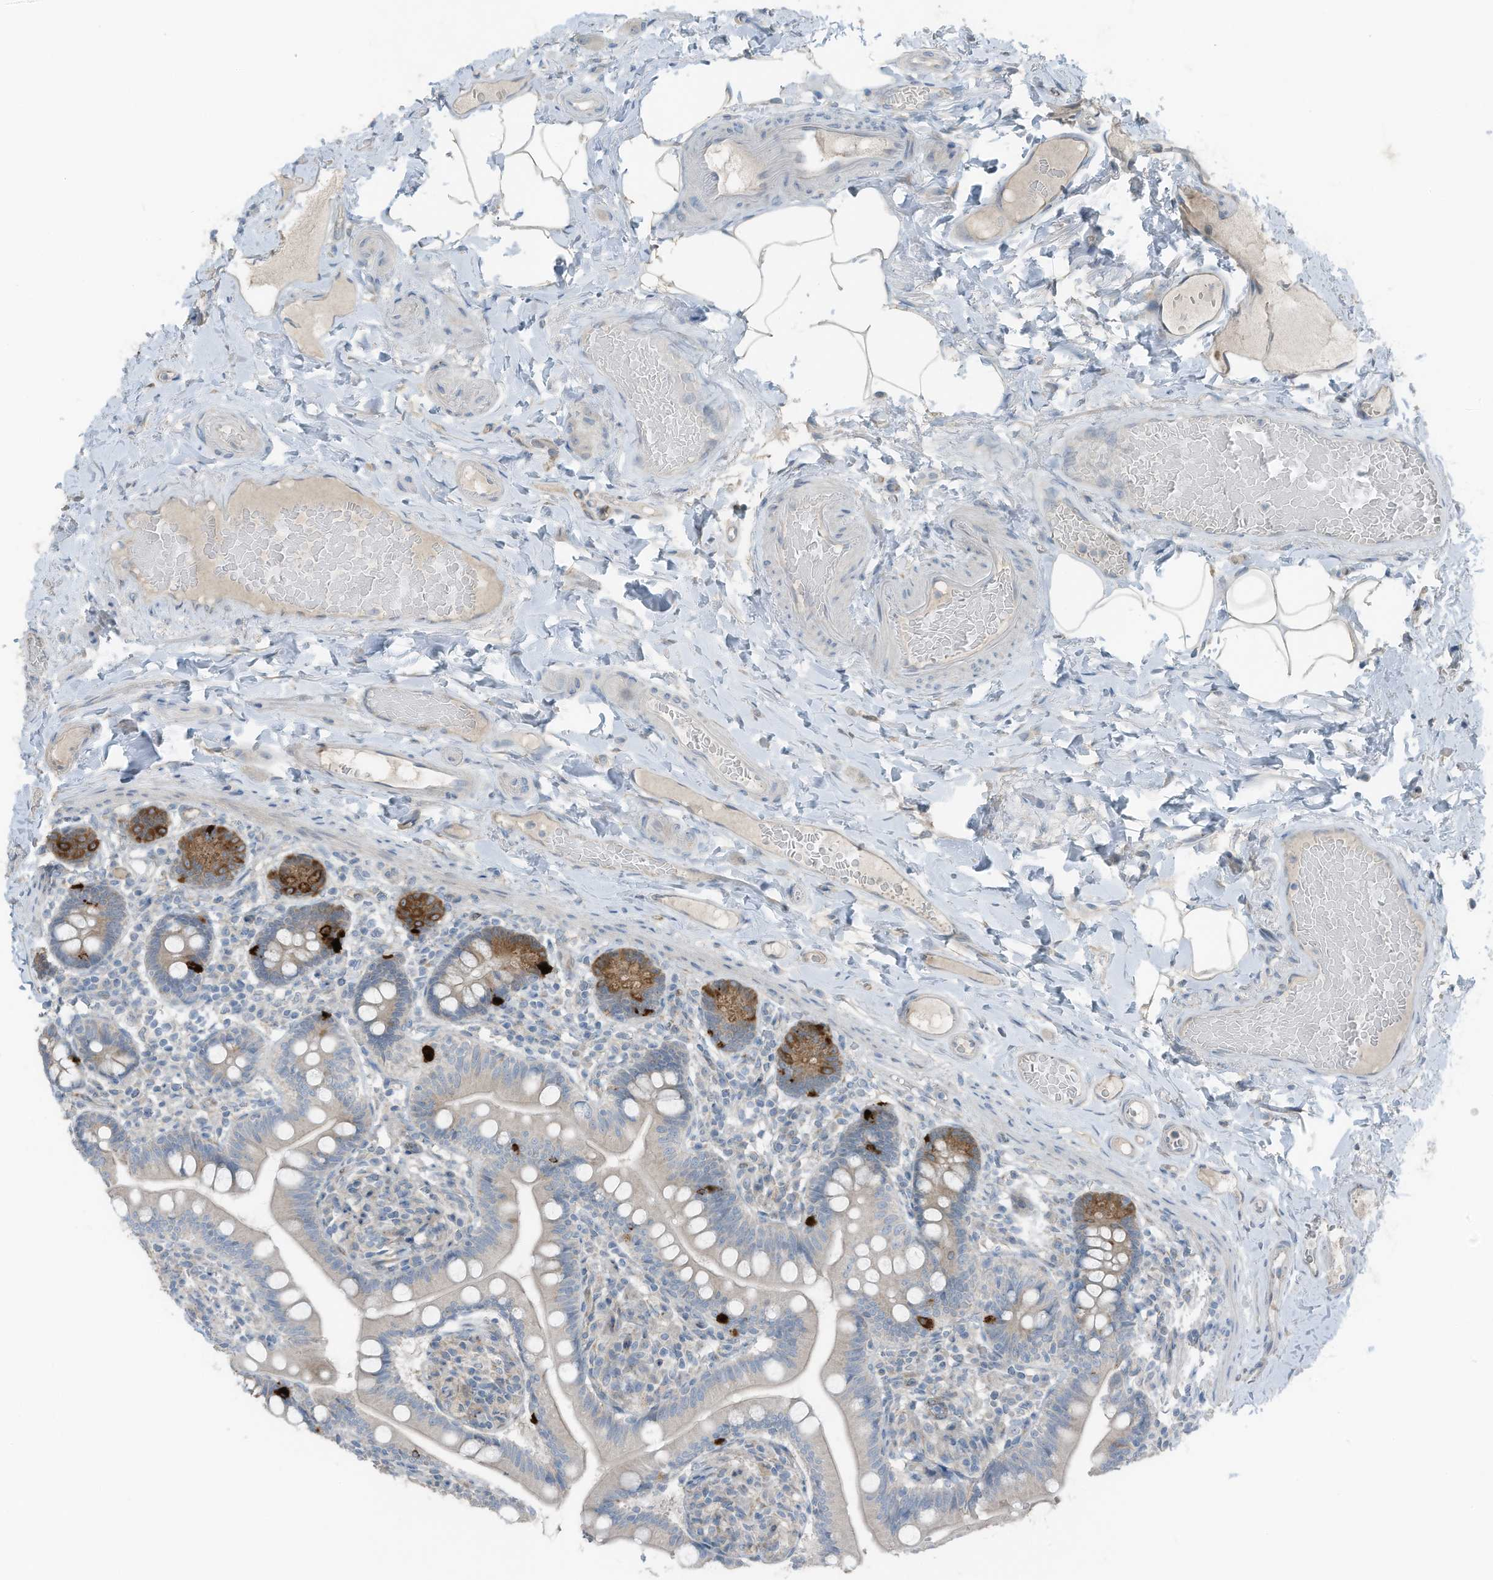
{"staining": {"intensity": "strong", "quantity": "<25%", "location": "cytoplasmic/membranous"}, "tissue": "small intestine", "cell_type": "Glandular cells", "image_type": "normal", "snomed": [{"axis": "morphology", "description": "Normal tissue, NOS"}, {"axis": "topography", "description": "Small intestine"}], "caption": "This is a photomicrograph of IHC staining of normal small intestine, which shows strong staining in the cytoplasmic/membranous of glandular cells.", "gene": "ARHGEF33", "patient": {"sex": "female", "age": 64}}